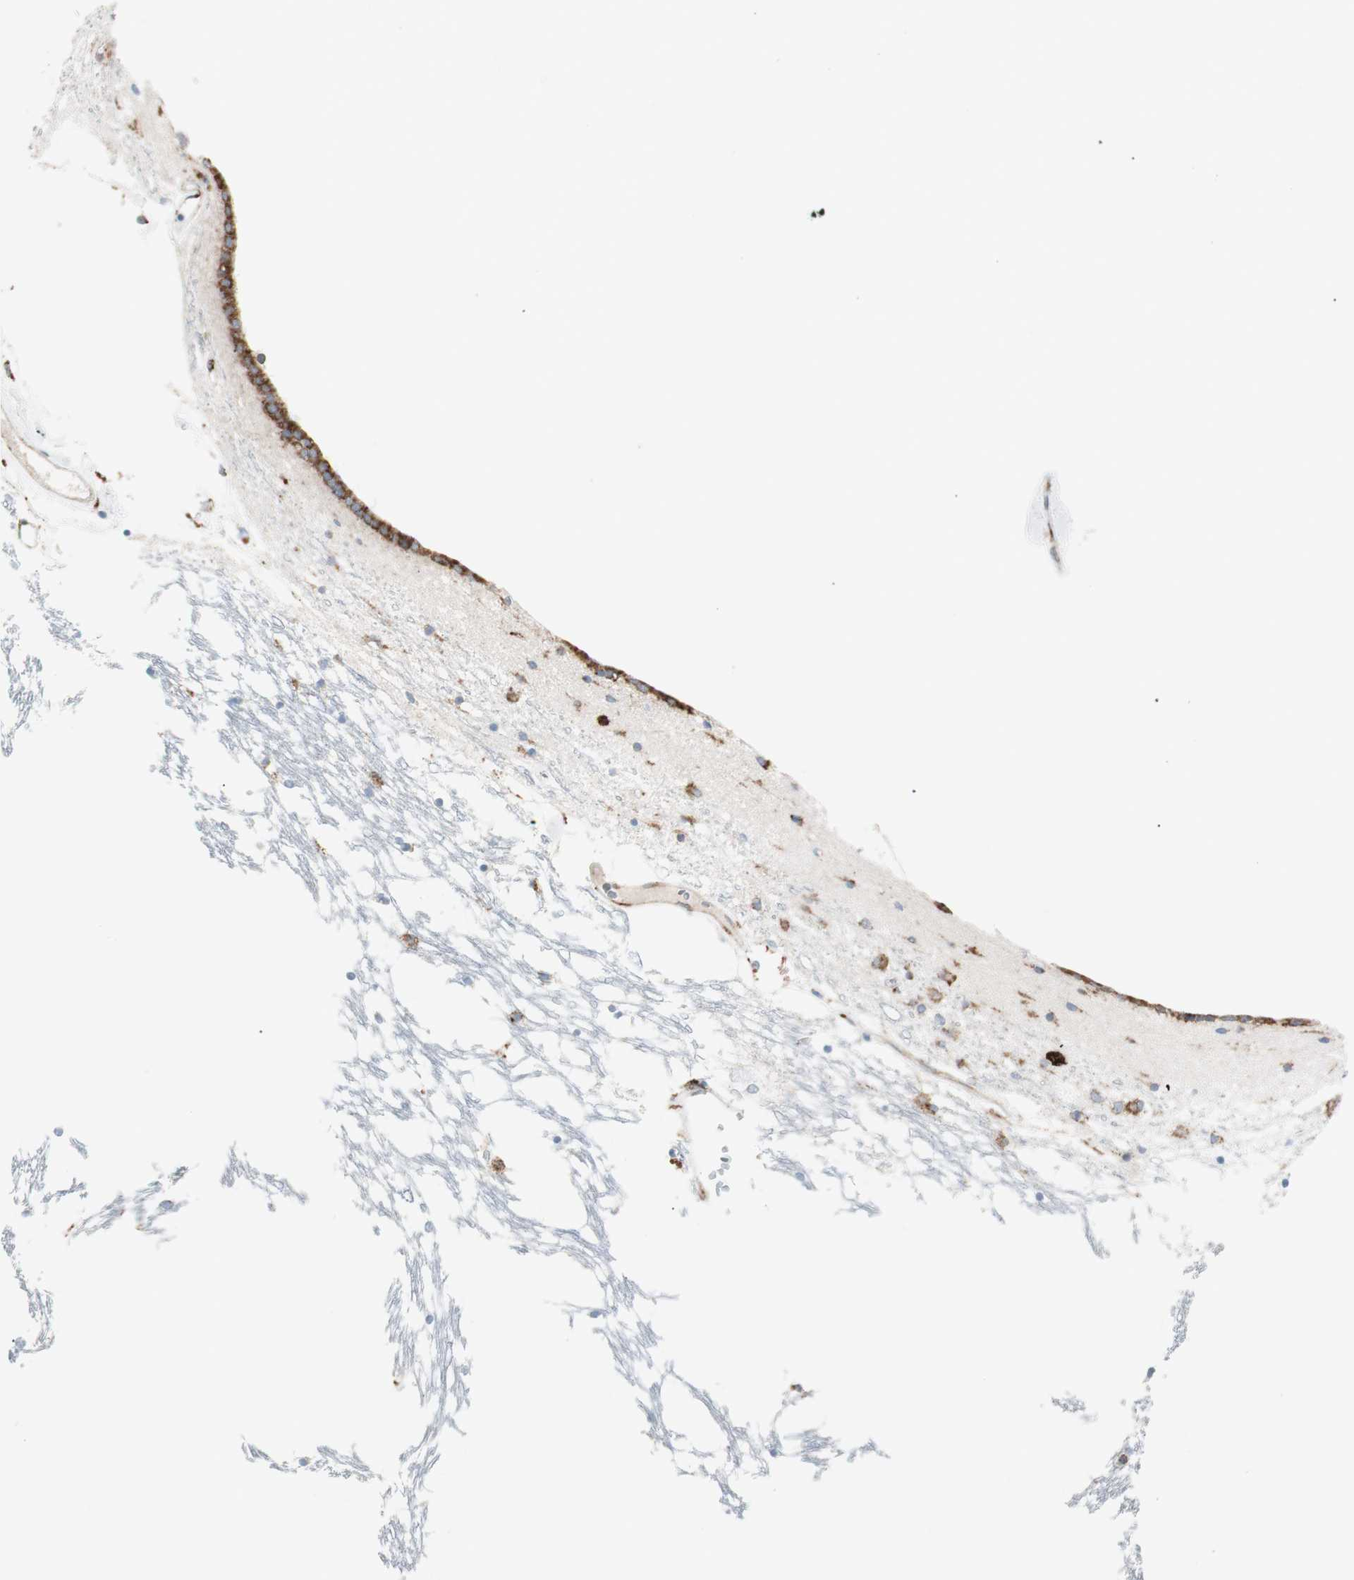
{"staining": {"intensity": "moderate", "quantity": "25%-75%", "location": "cytoplasmic/membranous"}, "tissue": "caudate", "cell_type": "Glial cells", "image_type": "normal", "snomed": [{"axis": "morphology", "description": "Normal tissue, NOS"}, {"axis": "topography", "description": "Lateral ventricle wall"}], "caption": "The immunohistochemical stain shows moderate cytoplasmic/membranous expression in glial cells of normal caudate. (IHC, brightfield microscopy, high magnification).", "gene": "P4HTM", "patient": {"sex": "male", "age": 45}}